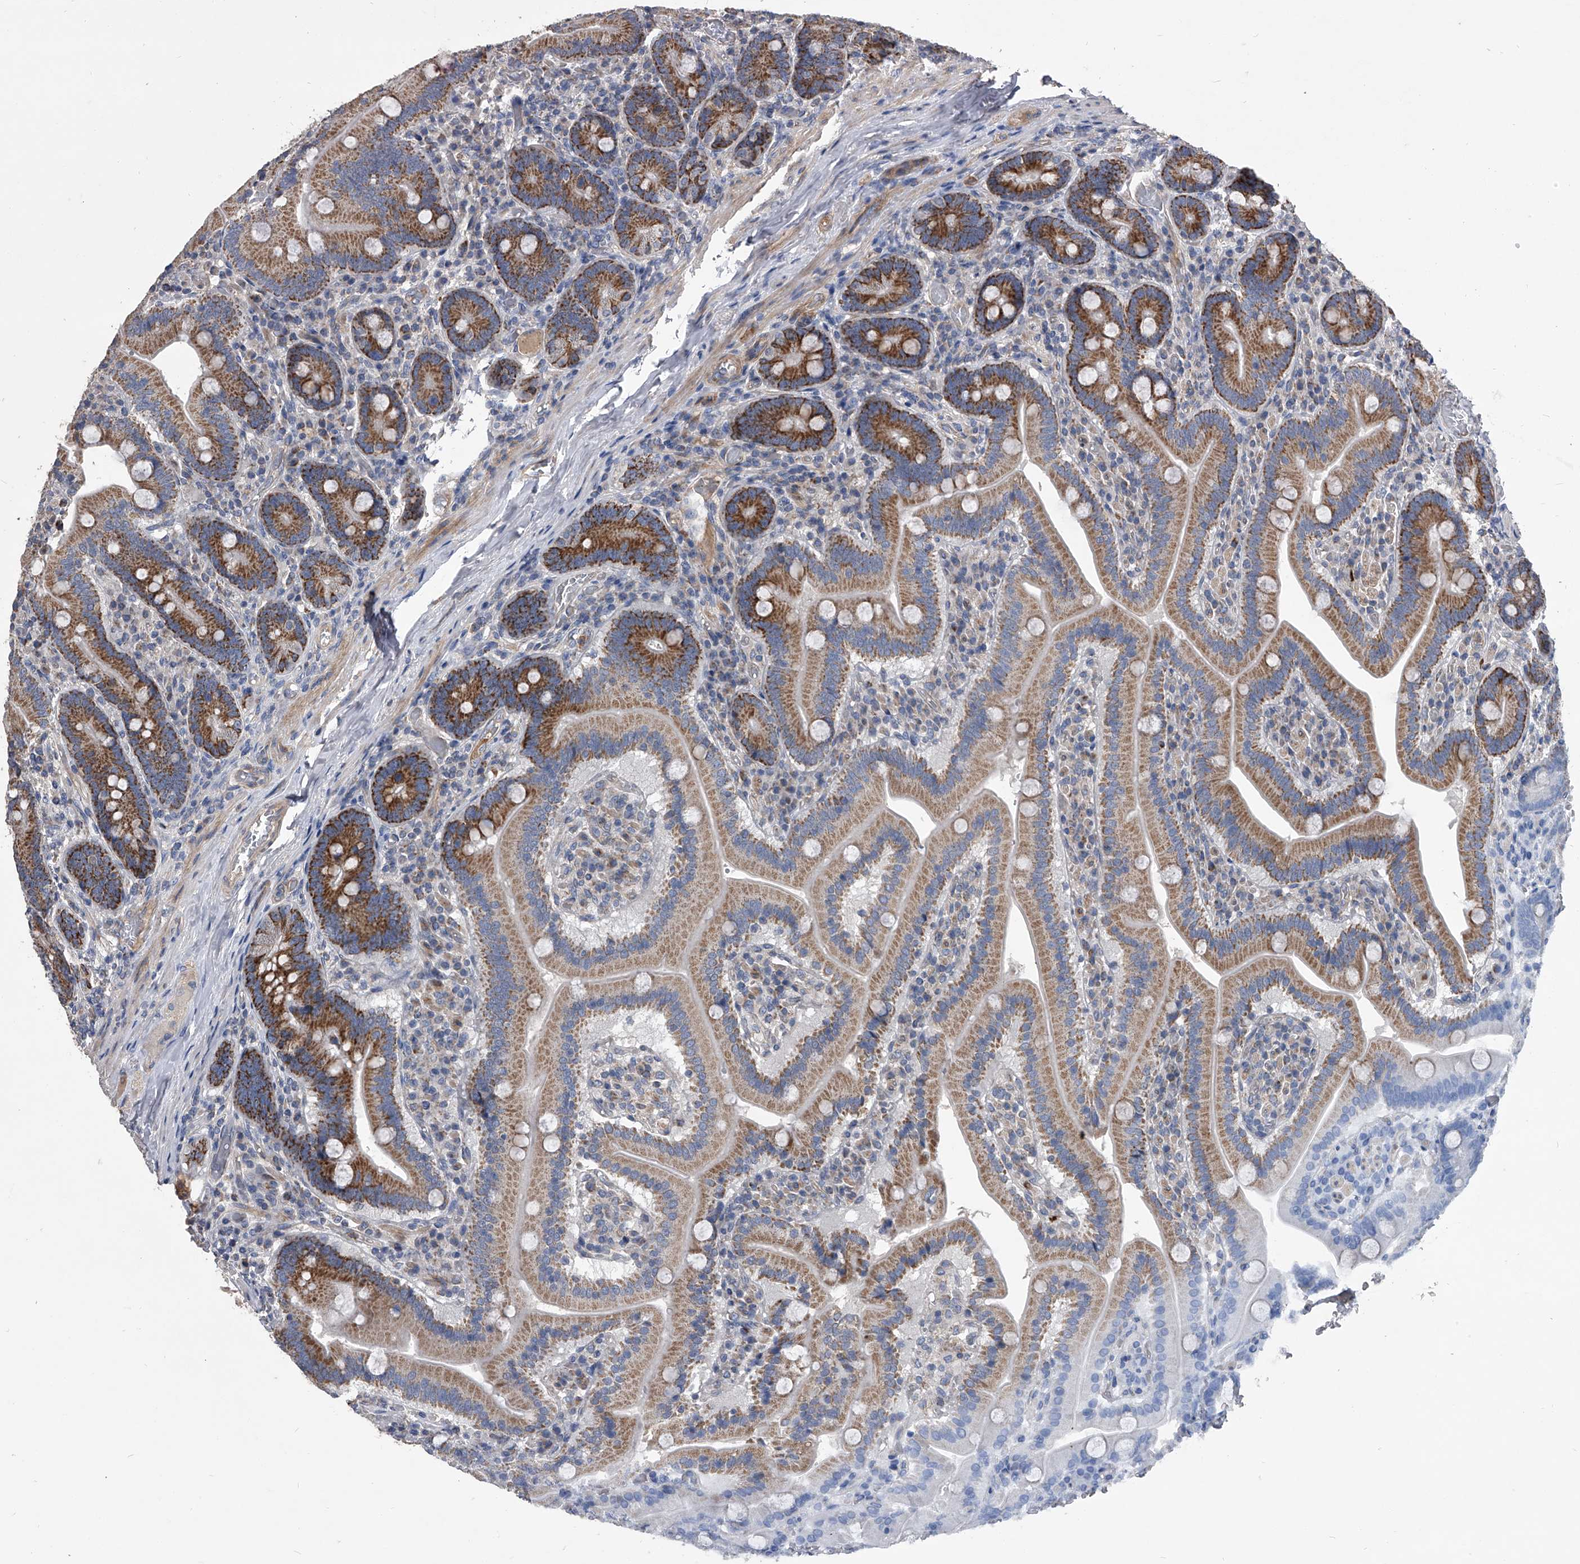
{"staining": {"intensity": "moderate", "quantity": ">75%", "location": "cytoplasmic/membranous"}, "tissue": "duodenum", "cell_type": "Glandular cells", "image_type": "normal", "snomed": [{"axis": "morphology", "description": "Normal tissue, NOS"}, {"axis": "topography", "description": "Duodenum"}], "caption": "Duodenum stained for a protein exhibits moderate cytoplasmic/membranous positivity in glandular cells.", "gene": "NRP1", "patient": {"sex": "female", "age": 62}}